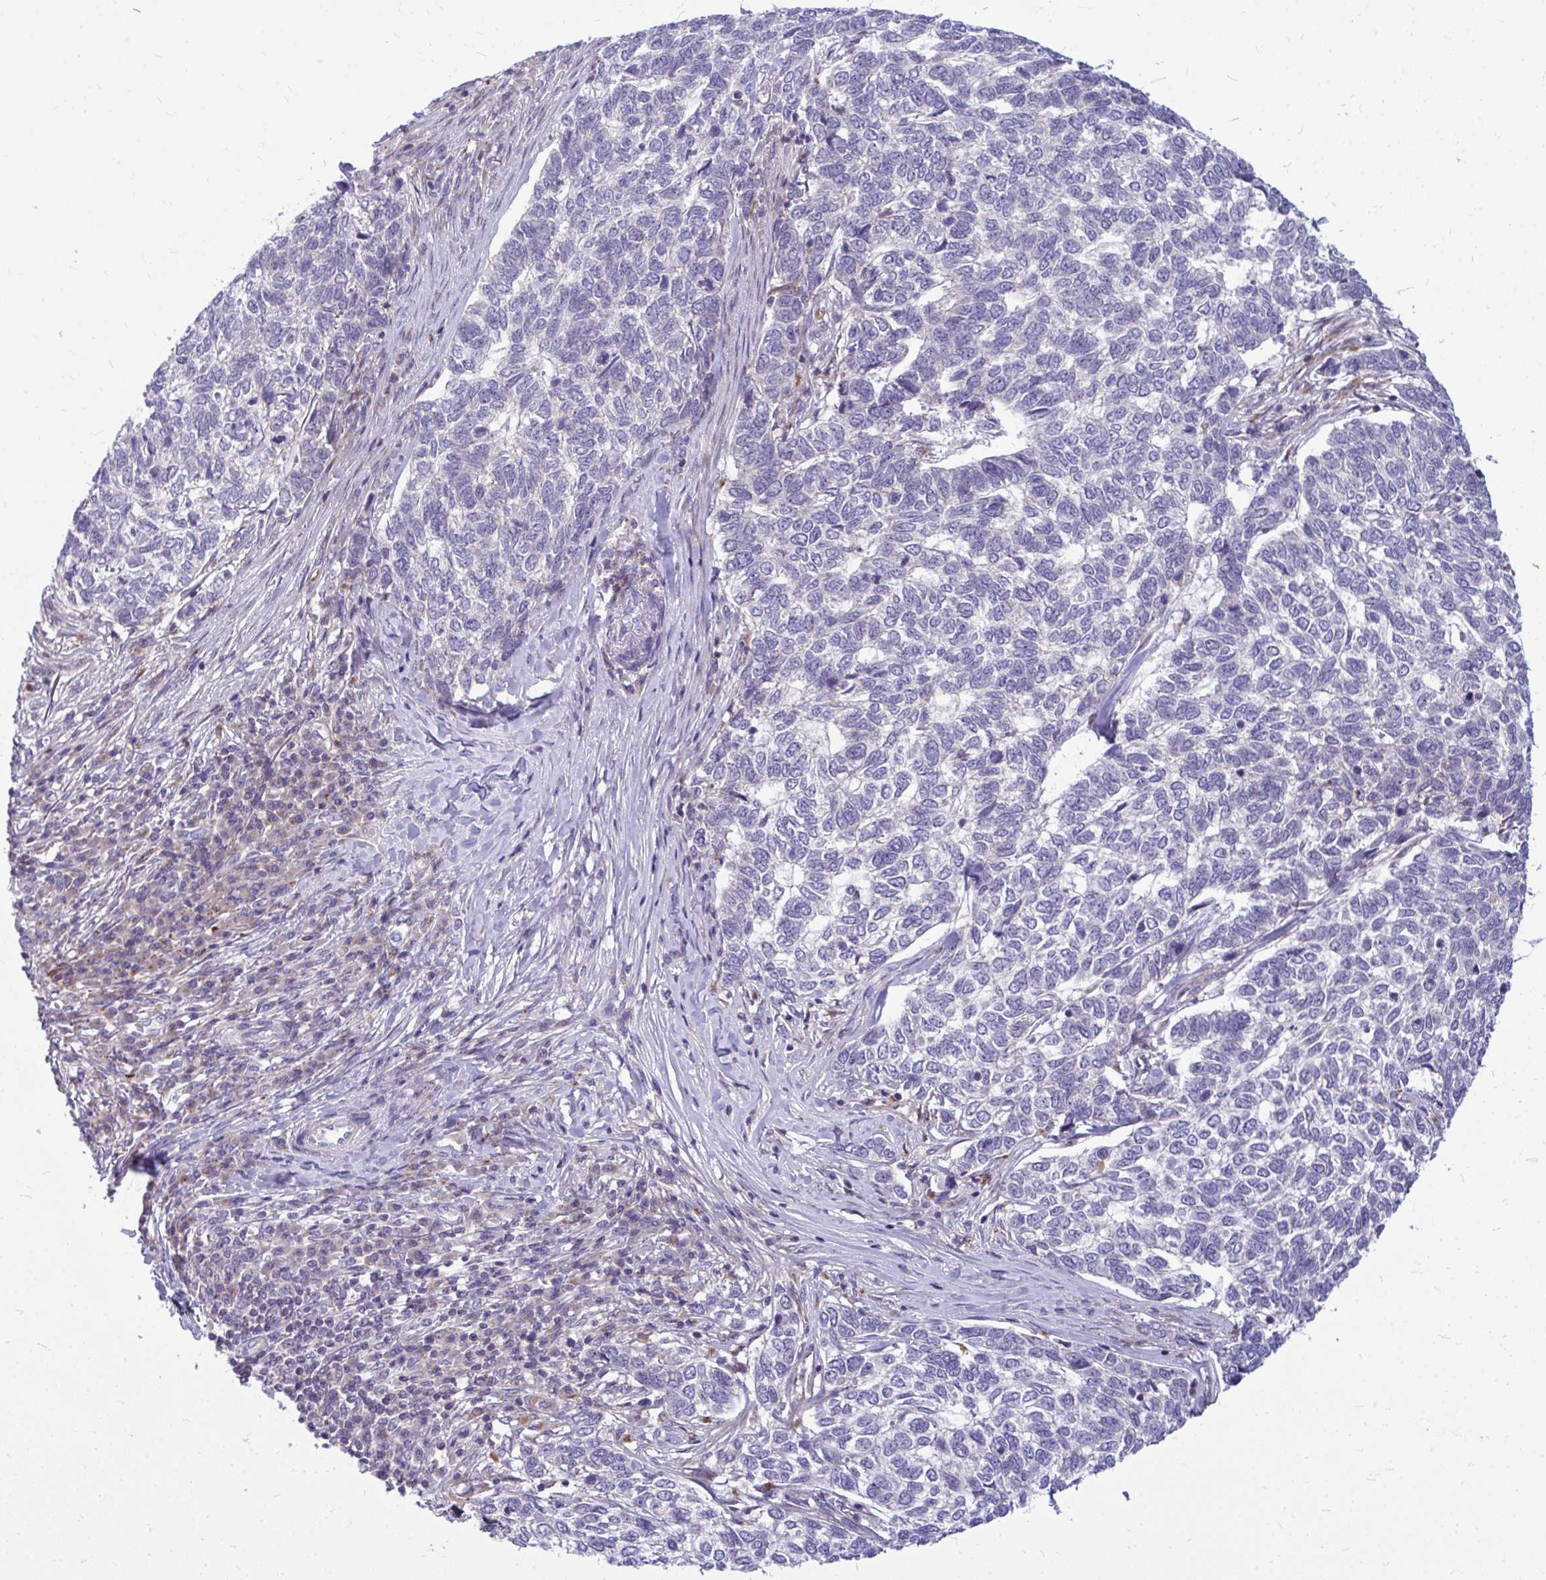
{"staining": {"intensity": "negative", "quantity": "none", "location": "none"}, "tissue": "skin cancer", "cell_type": "Tumor cells", "image_type": "cancer", "snomed": [{"axis": "morphology", "description": "Basal cell carcinoma"}, {"axis": "topography", "description": "Skin"}], "caption": "The immunohistochemistry (IHC) image has no significant staining in tumor cells of skin basal cell carcinoma tissue. (Immunohistochemistry, brightfield microscopy, high magnification).", "gene": "ZSCAN25", "patient": {"sex": "female", "age": 65}}